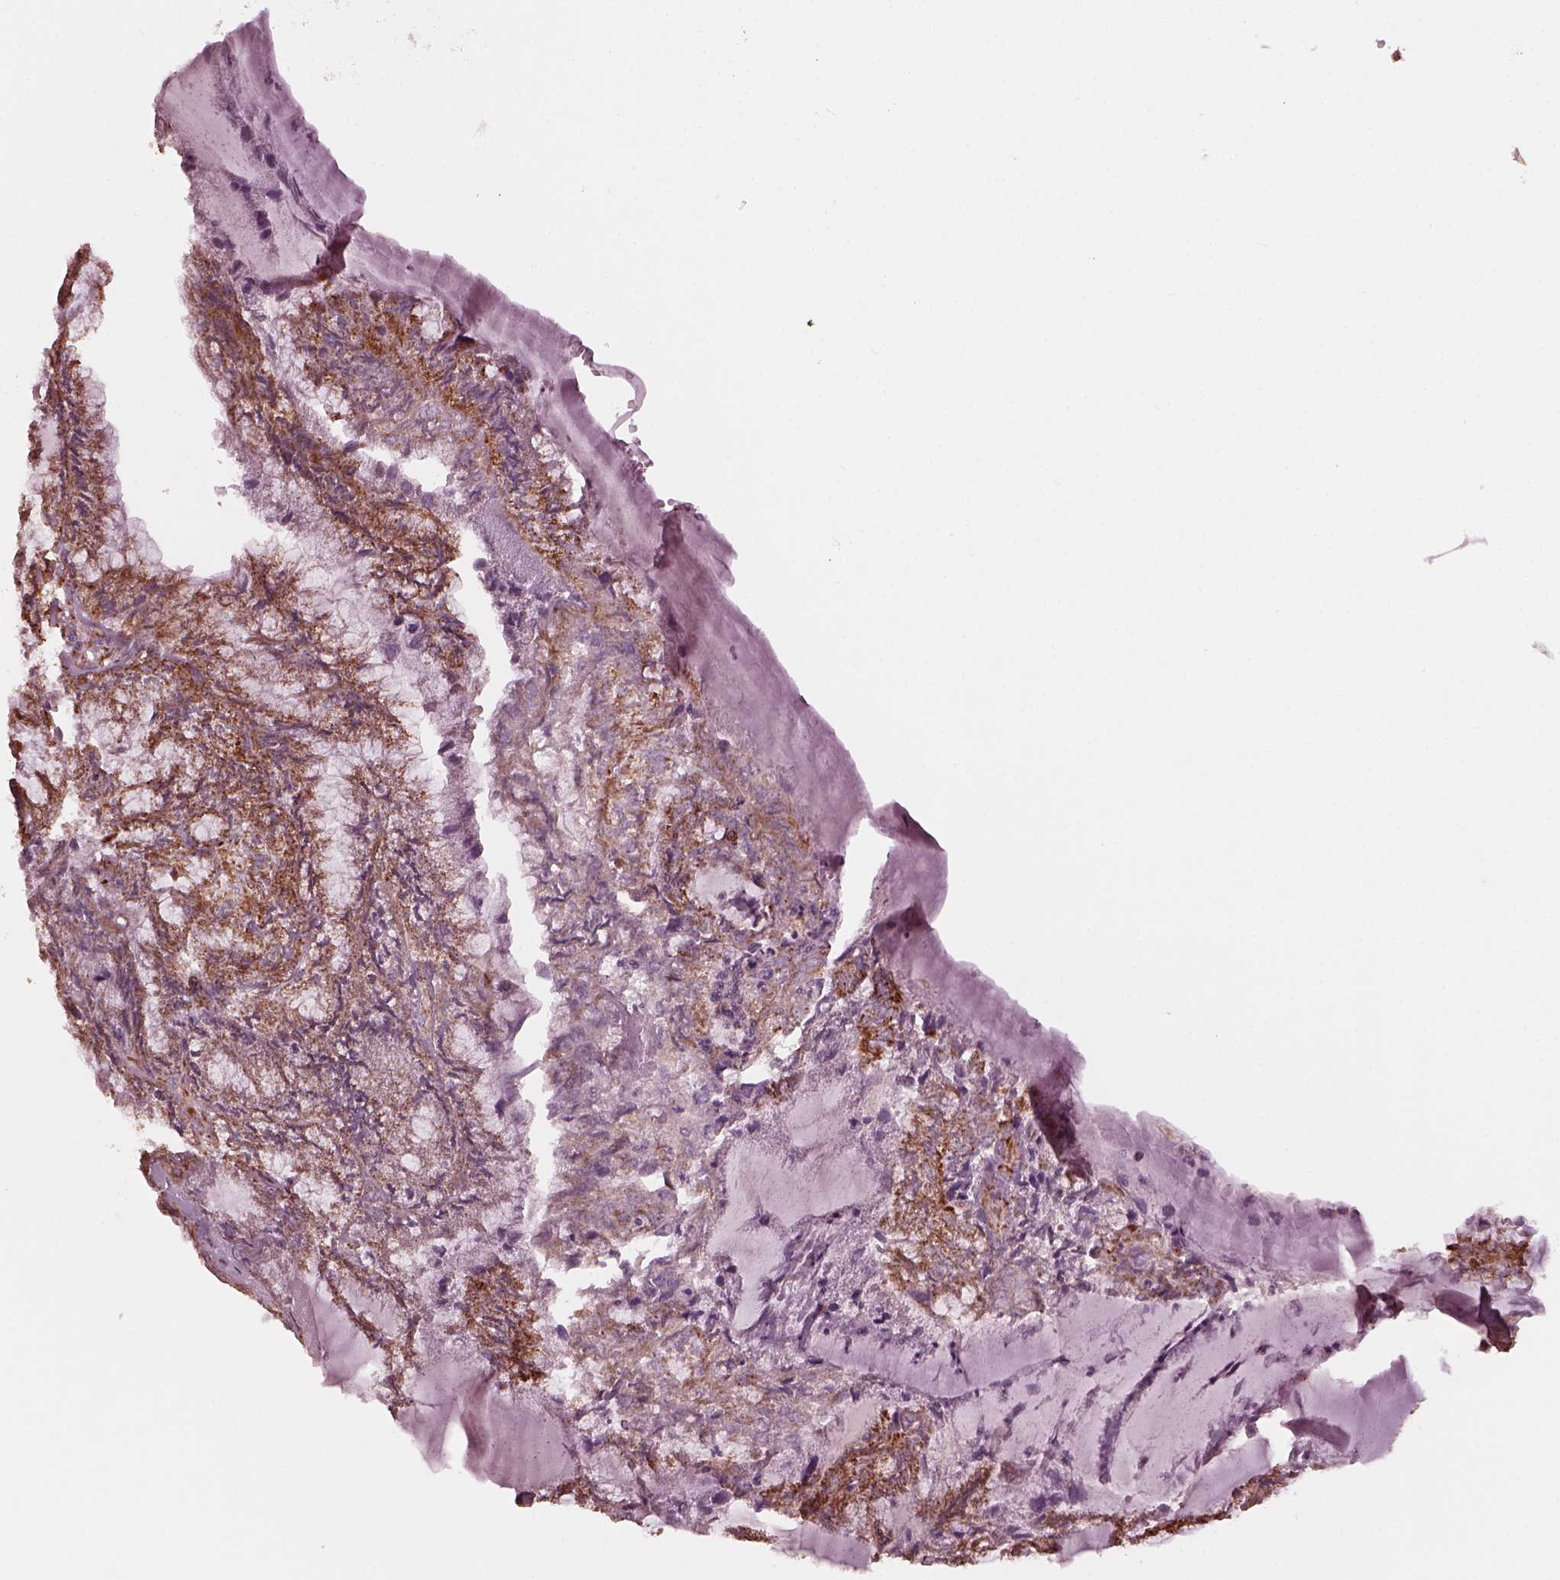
{"staining": {"intensity": "strong", "quantity": "25%-75%", "location": "cytoplasmic/membranous"}, "tissue": "endometrial cancer", "cell_type": "Tumor cells", "image_type": "cancer", "snomed": [{"axis": "morphology", "description": "Carcinoma, NOS"}, {"axis": "topography", "description": "Endometrium"}], "caption": "Endometrial carcinoma was stained to show a protein in brown. There is high levels of strong cytoplasmic/membranous expression in approximately 25%-75% of tumor cells. (DAB (3,3'-diaminobenzidine) IHC, brown staining for protein, blue staining for nuclei).", "gene": "NDUFB10", "patient": {"sex": "female", "age": 62}}